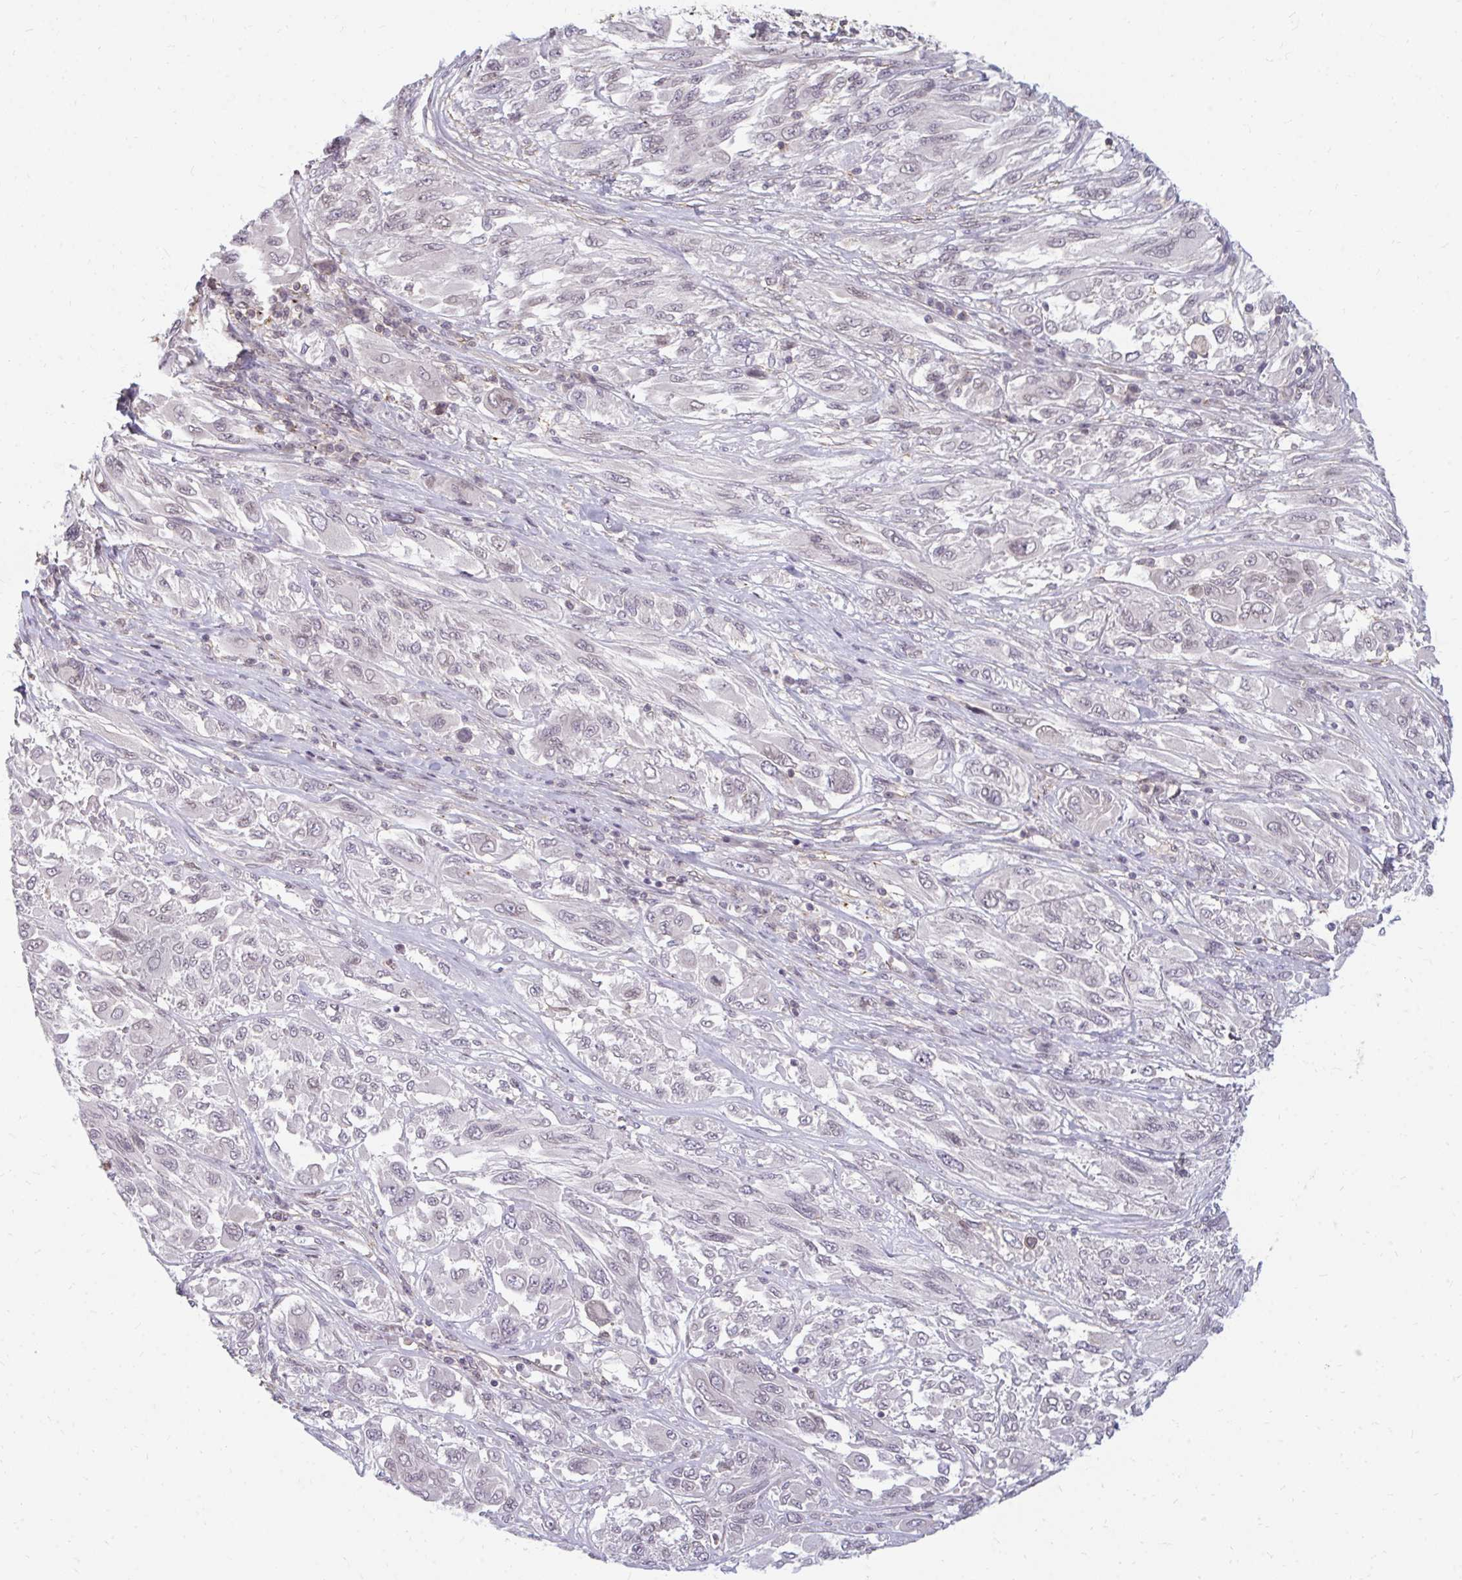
{"staining": {"intensity": "negative", "quantity": "none", "location": "none"}, "tissue": "melanoma", "cell_type": "Tumor cells", "image_type": "cancer", "snomed": [{"axis": "morphology", "description": "Malignant melanoma, NOS"}, {"axis": "topography", "description": "Skin"}], "caption": "Malignant melanoma was stained to show a protein in brown. There is no significant expression in tumor cells. (Immunohistochemistry, brightfield microscopy, high magnification).", "gene": "GPC5", "patient": {"sex": "female", "age": 91}}